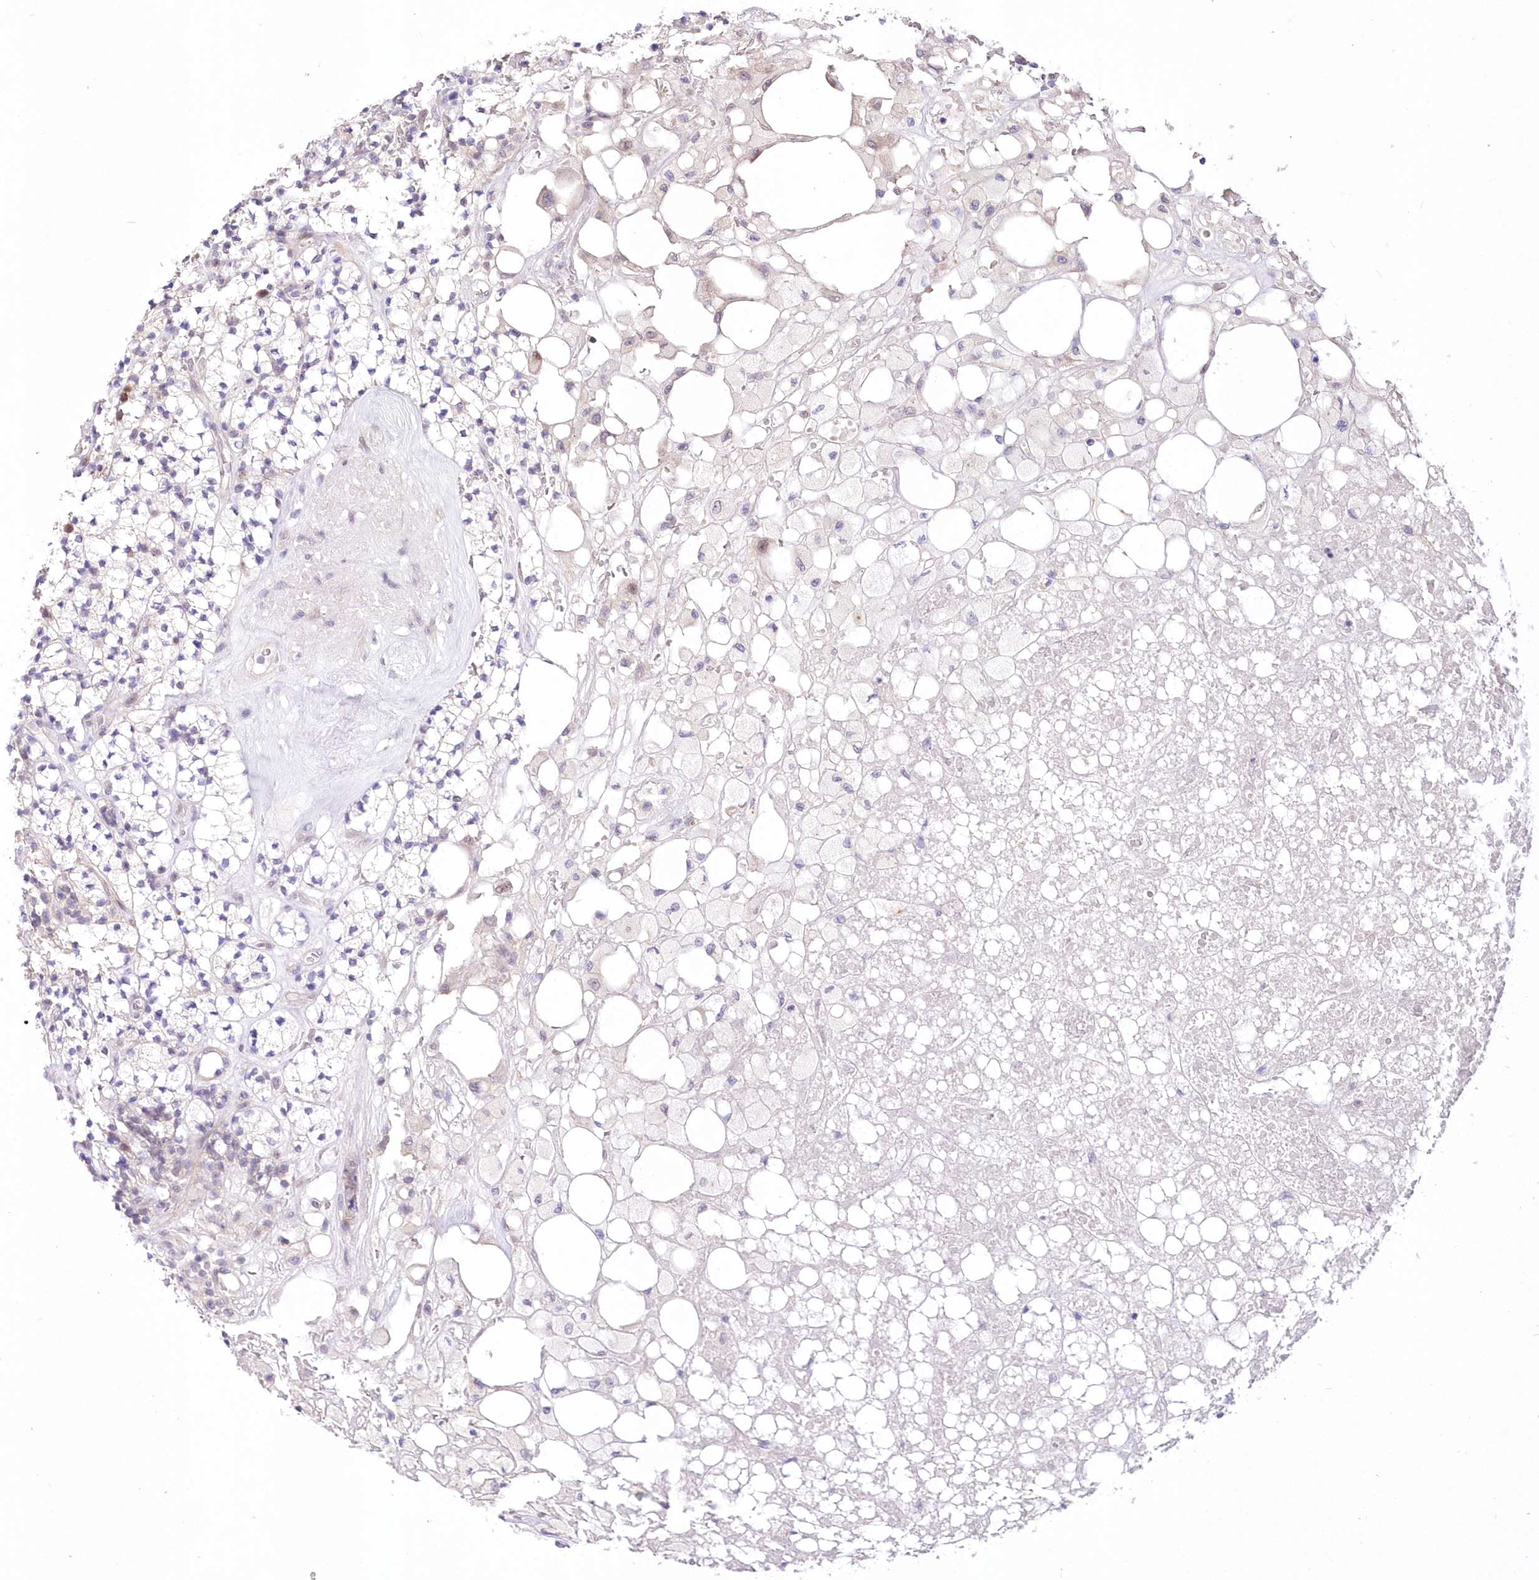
{"staining": {"intensity": "weak", "quantity": "<25%", "location": "cytoplasmic/membranous"}, "tissue": "renal cancer", "cell_type": "Tumor cells", "image_type": "cancer", "snomed": [{"axis": "morphology", "description": "Adenocarcinoma, NOS"}, {"axis": "topography", "description": "Kidney"}], "caption": "This is an immunohistochemistry micrograph of human renal cancer. There is no staining in tumor cells.", "gene": "FAM241B", "patient": {"sex": "male", "age": 77}}